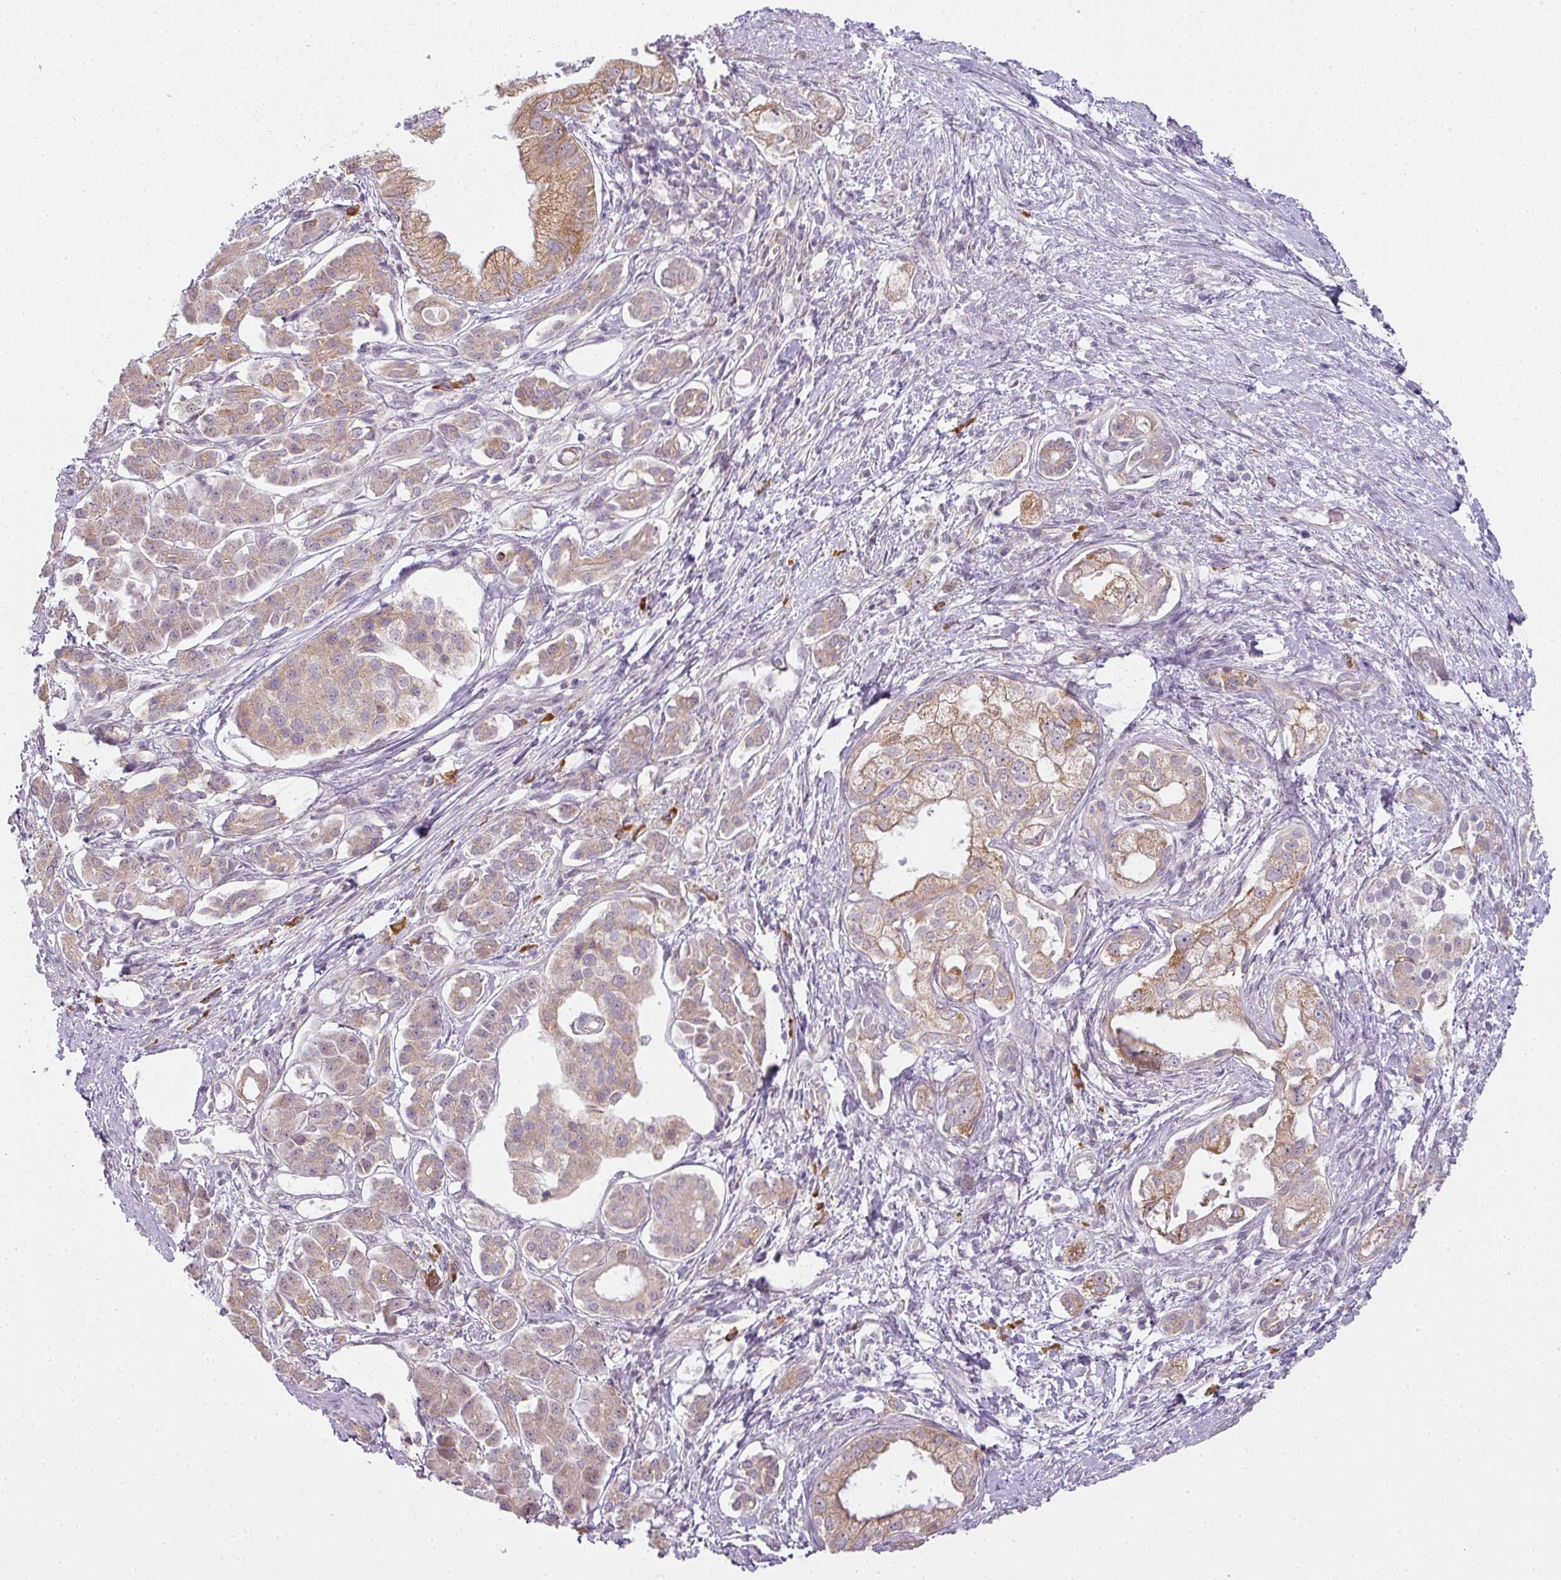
{"staining": {"intensity": "moderate", "quantity": ">75%", "location": "cytoplasmic/membranous"}, "tissue": "pancreatic cancer", "cell_type": "Tumor cells", "image_type": "cancer", "snomed": [{"axis": "morphology", "description": "Adenocarcinoma, NOS"}, {"axis": "topography", "description": "Pancreas"}], "caption": "Immunohistochemical staining of pancreatic cancer exhibits medium levels of moderate cytoplasmic/membranous expression in about >75% of tumor cells. The staining is performed using DAB brown chromogen to label protein expression. The nuclei are counter-stained blue using hematoxylin.", "gene": "LY75", "patient": {"sex": "male", "age": 70}}